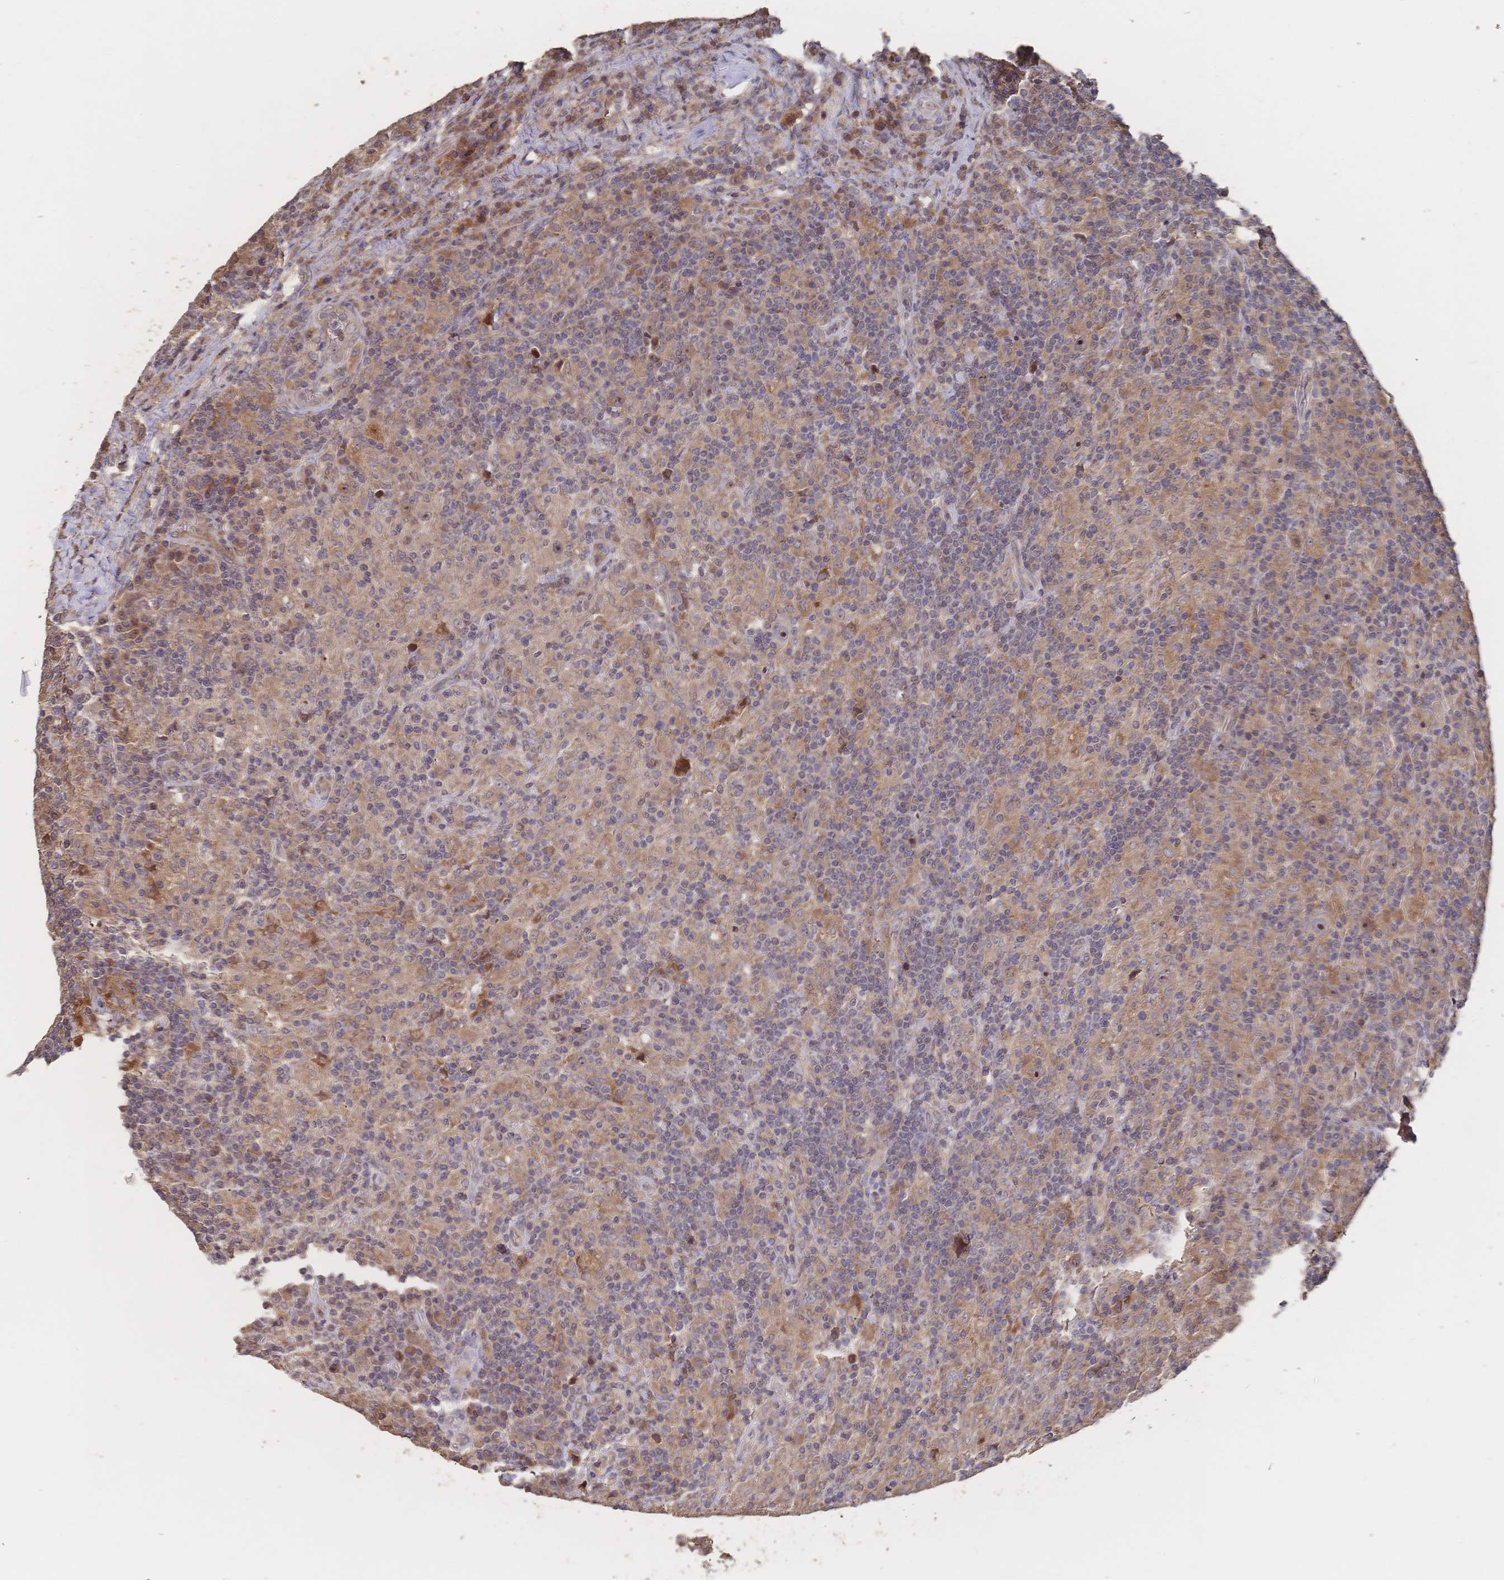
{"staining": {"intensity": "moderate", "quantity": "25%-75%", "location": "nuclear"}, "tissue": "lymphoma", "cell_type": "Tumor cells", "image_type": "cancer", "snomed": [{"axis": "morphology", "description": "Hodgkin's disease, NOS"}, {"axis": "topography", "description": "Lymph node"}], "caption": "This photomicrograph displays Hodgkin's disease stained with immunohistochemistry (IHC) to label a protein in brown. The nuclear of tumor cells show moderate positivity for the protein. Nuclei are counter-stained blue.", "gene": "DNAJA4", "patient": {"sex": "male", "age": 70}}